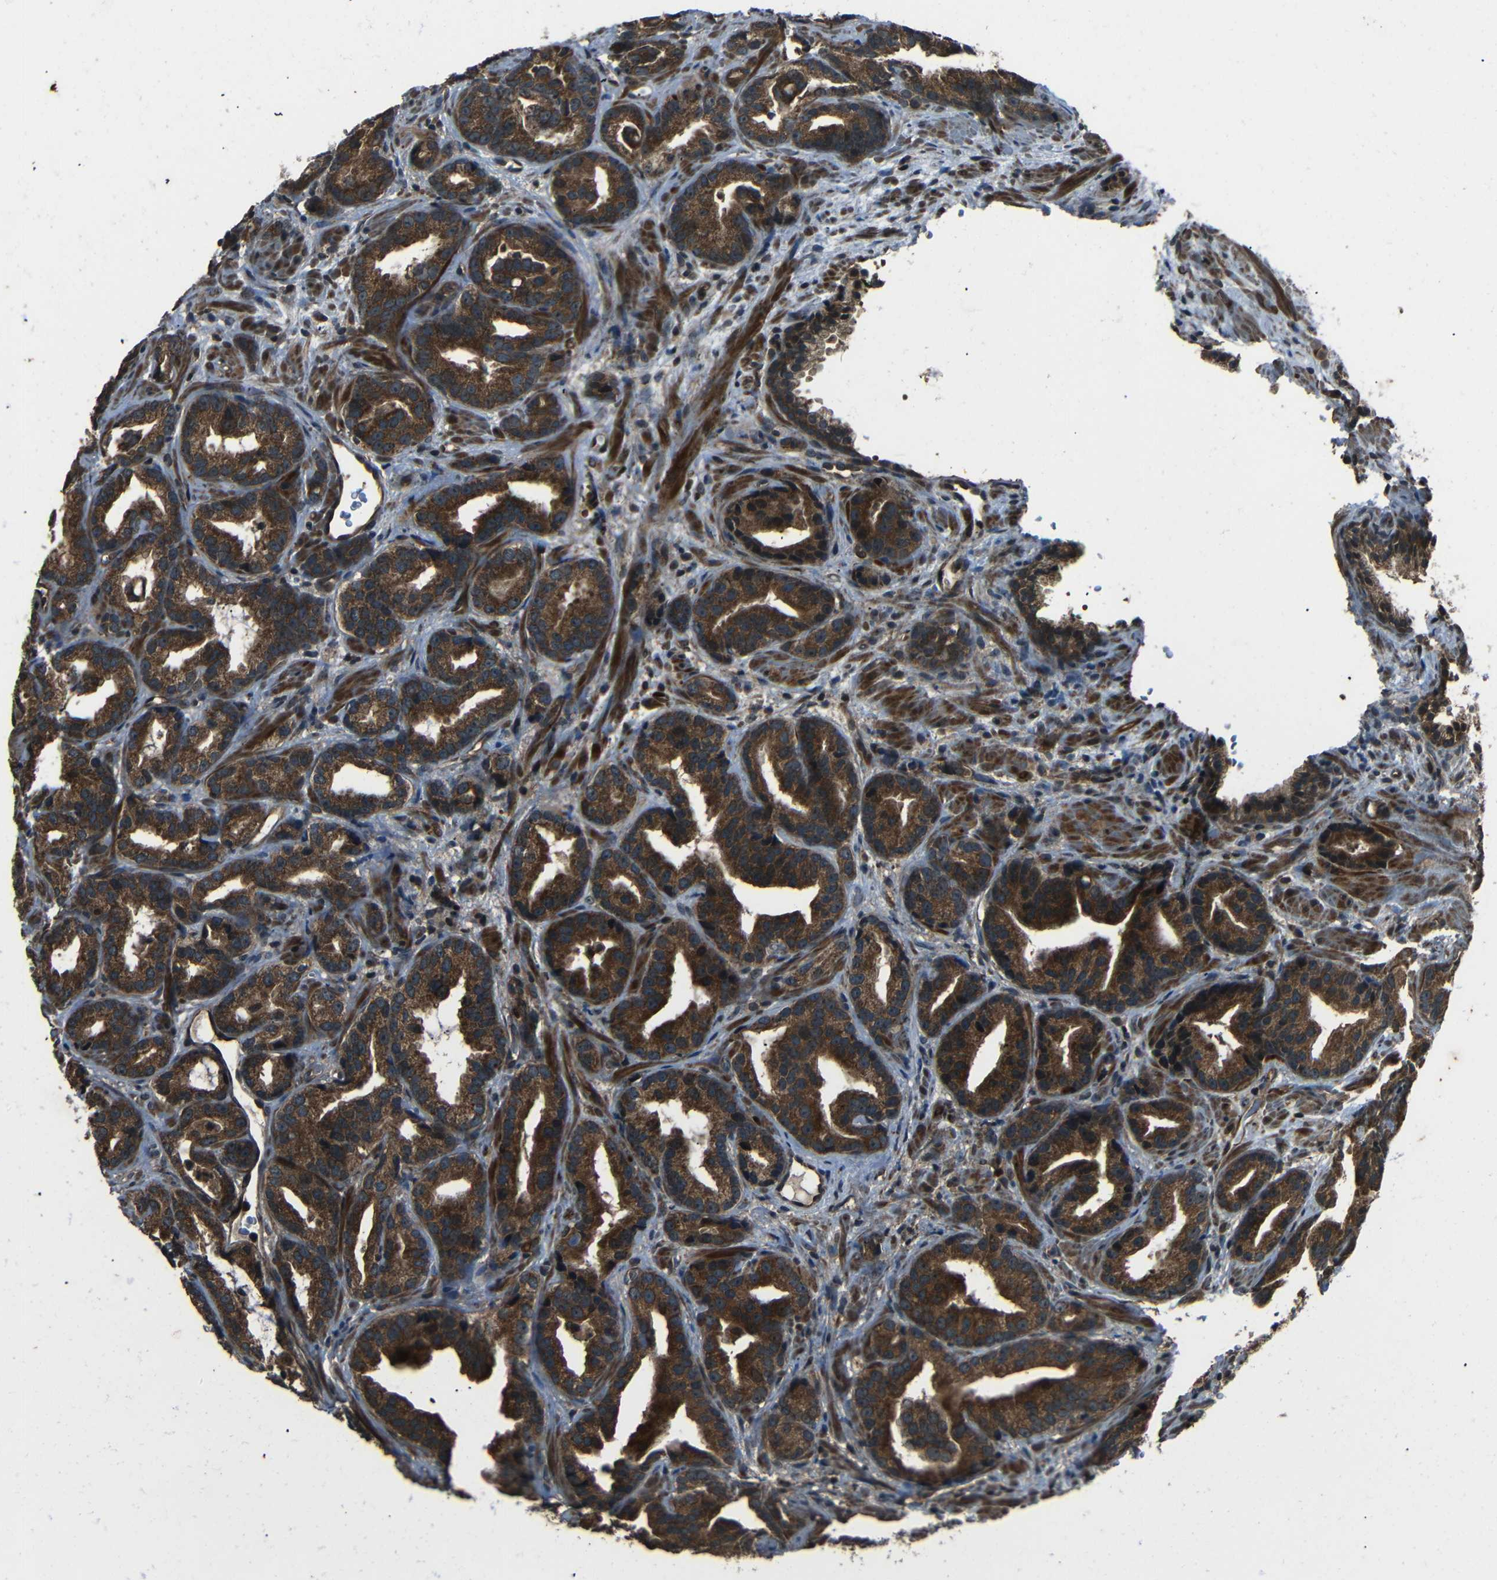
{"staining": {"intensity": "strong", "quantity": ">75%", "location": "cytoplasmic/membranous"}, "tissue": "prostate cancer", "cell_type": "Tumor cells", "image_type": "cancer", "snomed": [{"axis": "morphology", "description": "Adenocarcinoma, Low grade"}, {"axis": "topography", "description": "Prostate"}], "caption": "IHC image of prostate cancer (low-grade adenocarcinoma) stained for a protein (brown), which demonstrates high levels of strong cytoplasmic/membranous expression in approximately >75% of tumor cells.", "gene": "PLK2", "patient": {"sex": "male", "age": 59}}